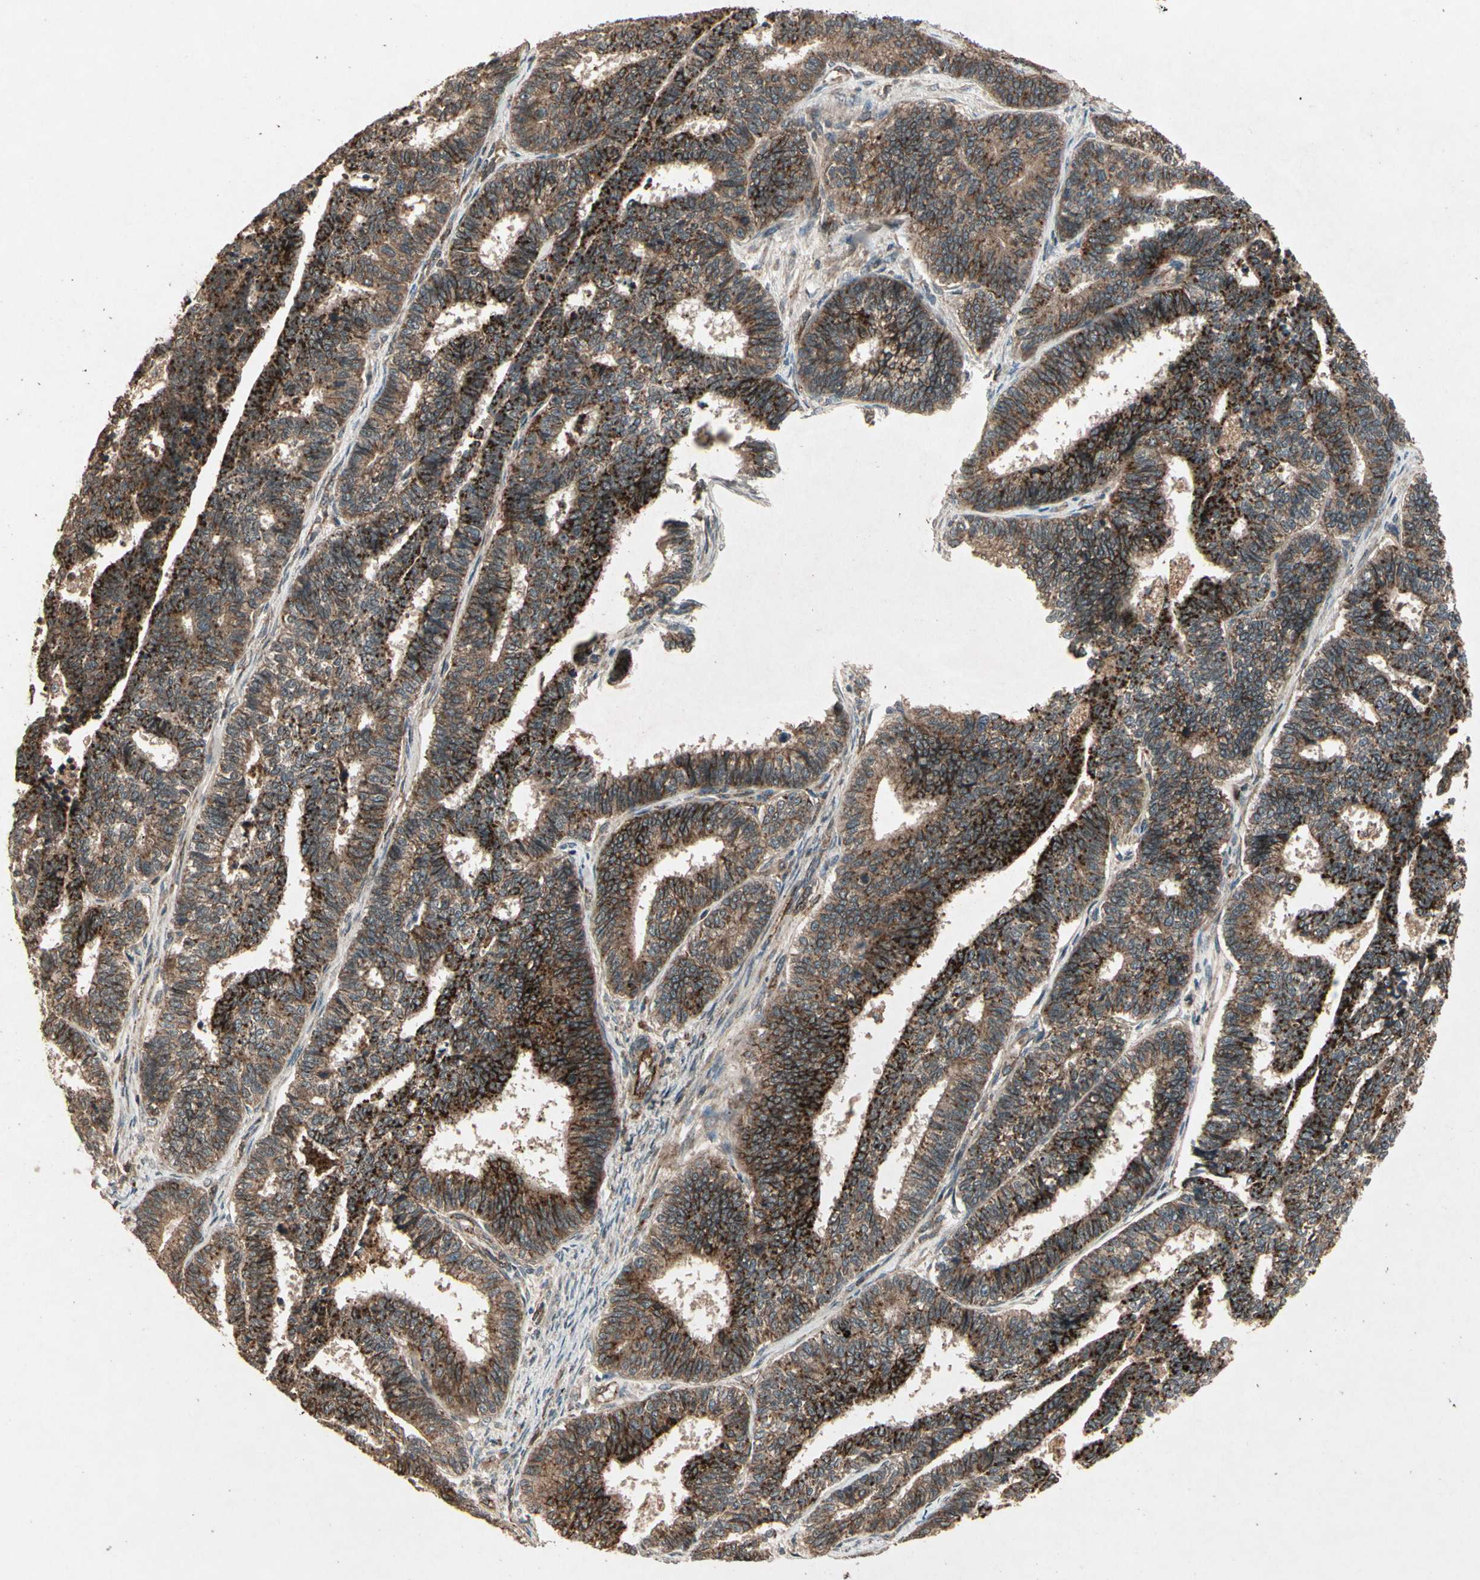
{"staining": {"intensity": "strong", "quantity": ">75%", "location": "cytoplasmic/membranous"}, "tissue": "endometrial cancer", "cell_type": "Tumor cells", "image_type": "cancer", "snomed": [{"axis": "morphology", "description": "Adenocarcinoma, NOS"}, {"axis": "topography", "description": "Endometrium"}], "caption": "A brown stain shows strong cytoplasmic/membranous positivity of a protein in human adenocarcinoma (endometrial) tumor cells.", "gene": "FLOT1", "patient": {"sex": "female", "age": 70}}